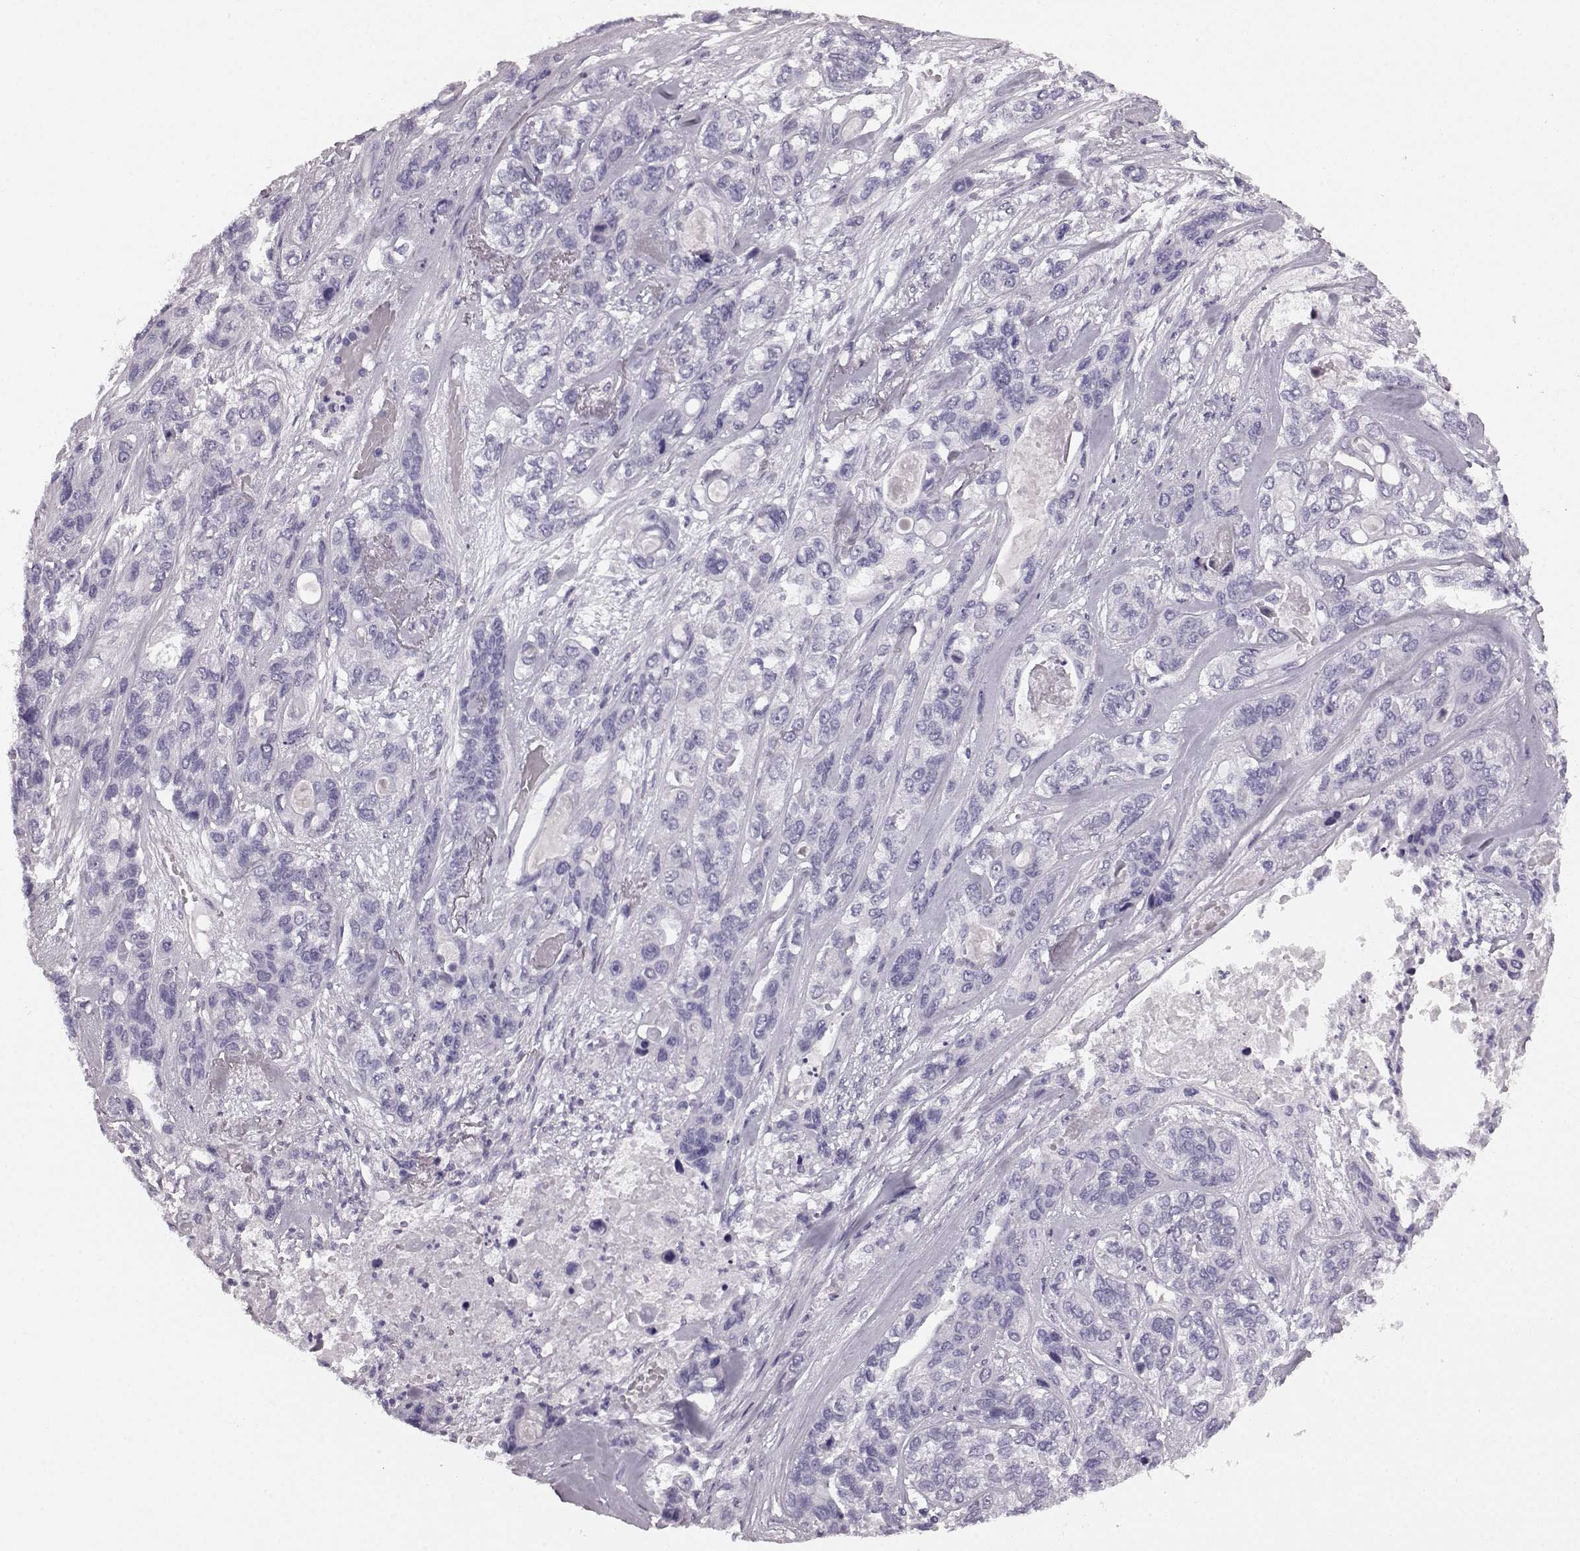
{"staining": {"intensity": "negative", "quantity": "none", "location": "none"}, "tissue": "lung cancer", "cell_type": "Tumor cells", "image_type": "cancer", "snomed": [{"axis": "morphology", "description": "Squamous cell carcinoma, NOS"}, {"axis": "topography", "description": "Lung"}], "caption": "Tumor cells are negative for protein expression in human lung cancer.", "gene": "AIPL1", "patient": {"sex": "female", "age": 70}}